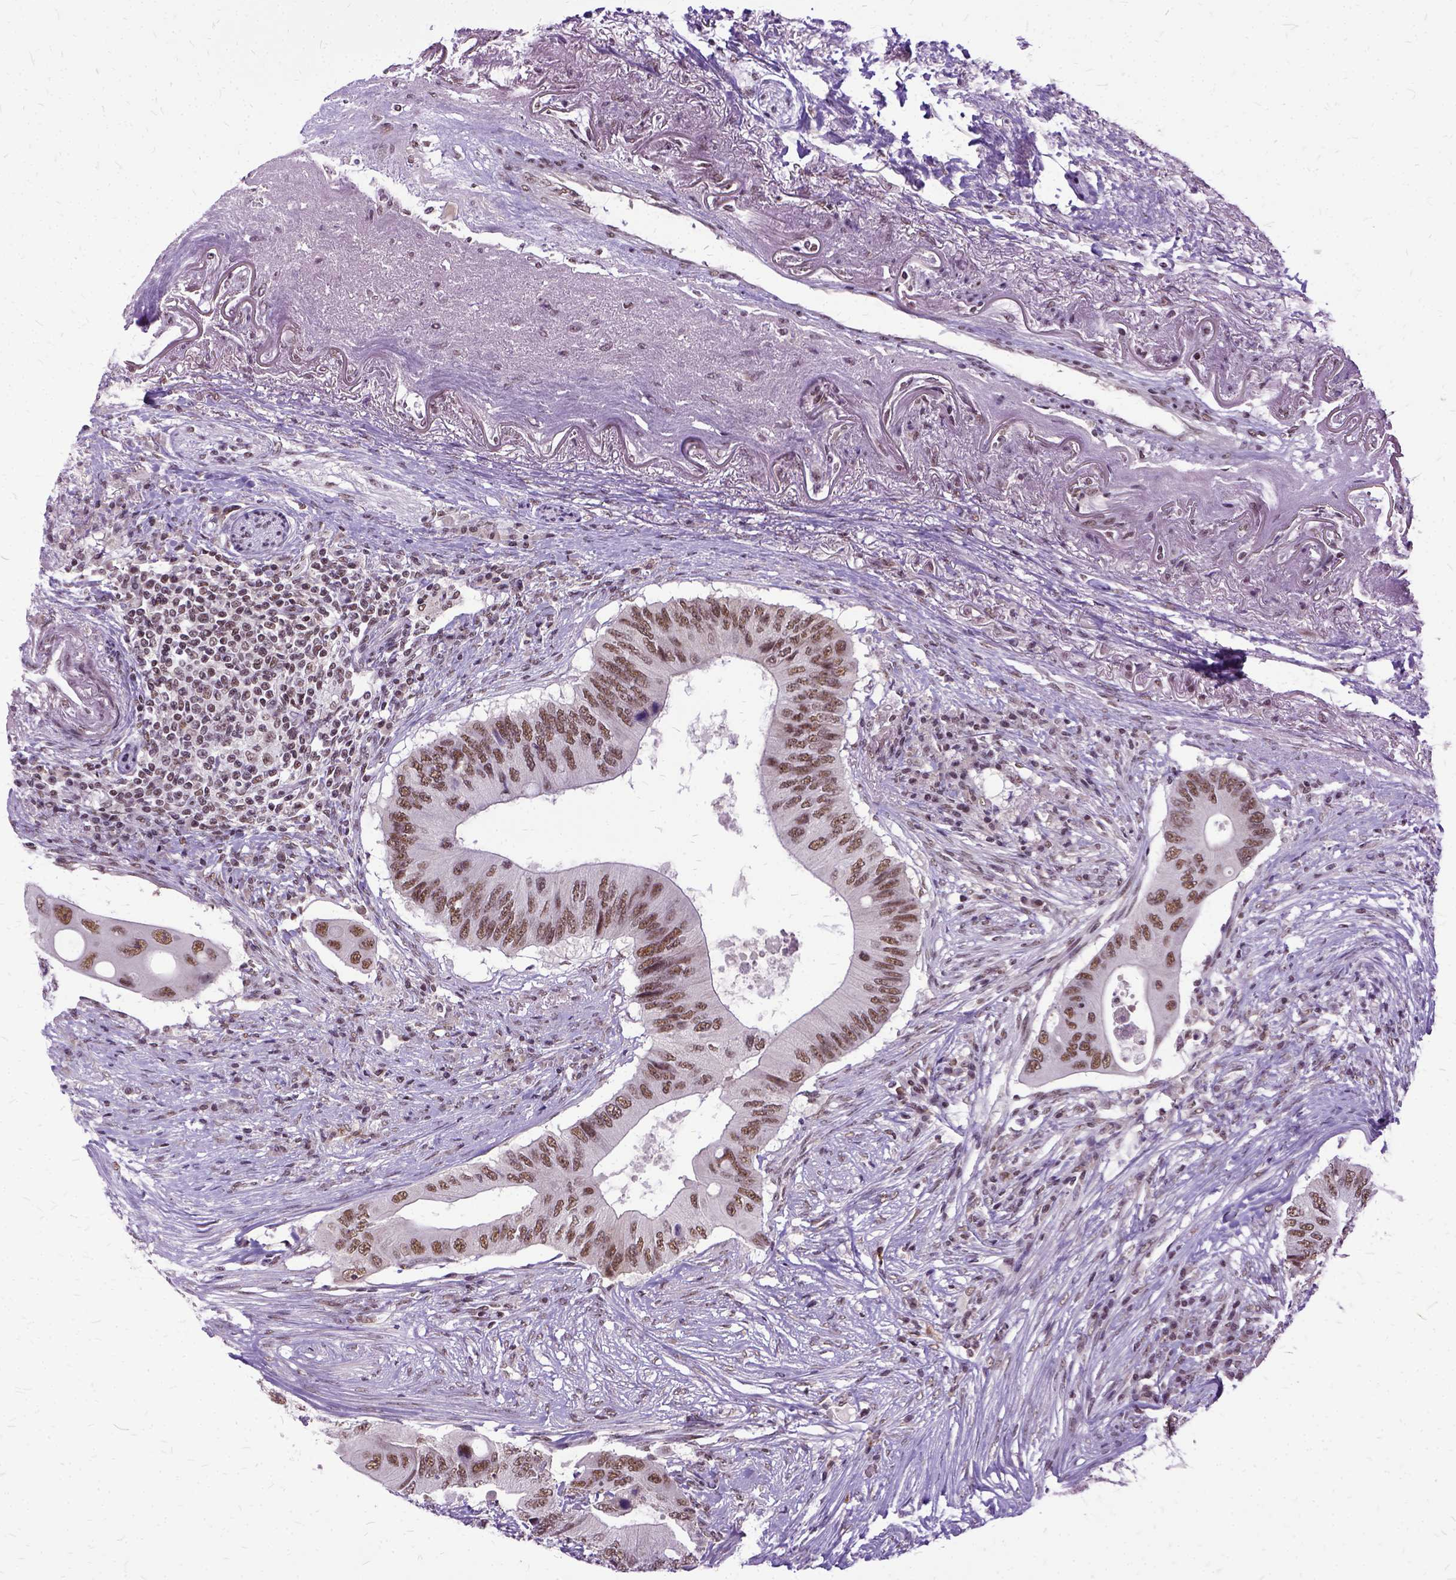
{"staining": {"intensity": "moderate", "quantity": ">75%", "location": "nuclear"}, "tissue": "colorectal cancer", "cell_type": "Tumor cells", "image_type": "cancer", "snomed": [{"axis": "morphology", "description": "Adenocarcinoma, NOS"}, {"axis": "topography", "description": "Colon"}], "caption": "Protein expression analysis of colorectal cancer demonstrates moderate nuclear positivity in approximately >75% of tumor cells. The staining was performed using DAB (3,3'-diaminobenzidine), with brown indicating positive protein expression. Nuclei are stained blue with hematoxylin.", "gene": "SETD1A", "patient": {"sex": "male", "age": 71}}